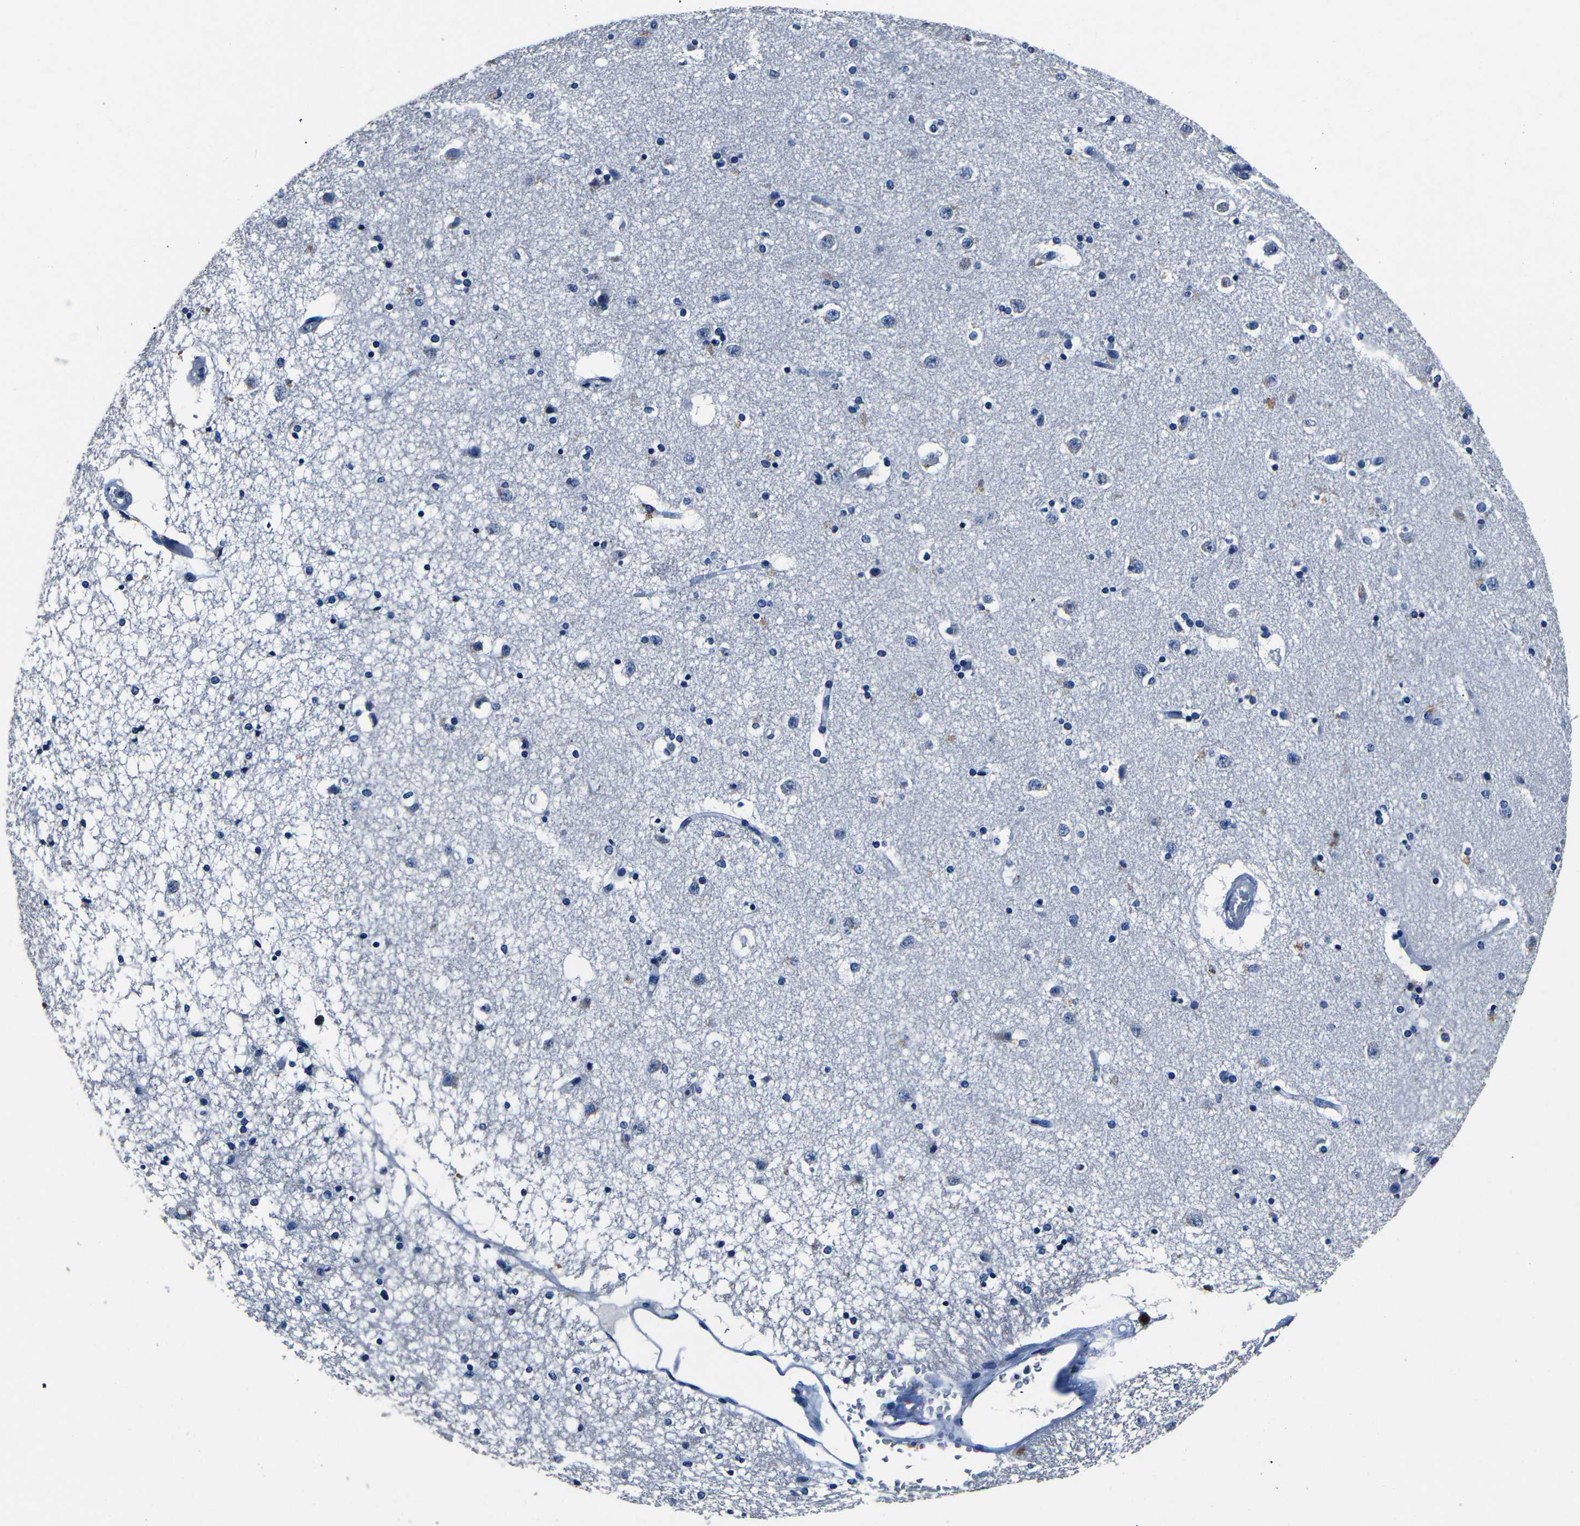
{"staining": {"intensity": "negative", "quantity": "none", "location": "none"}, "tissue": "caudate", "cell_type": "Glial cells", "image_type": "normal", "snomed": [{"axis": "morphology", "description": "Normal tissue, NOS"}, {"axis": "topography", "description": "Lateral ventricle wall"}], "caption": "Glial cells are negative for protein expression in unremarkable human caudate. The staining was performed using DAB (3,3'-diaminobenzidine) to visualize the protein expression in brown, while the nuclei were stained in blue with hematoxylin (Magnification: 20x).", "gene": "NCMAP", "patient": {"sex": "female", "age": 54}}